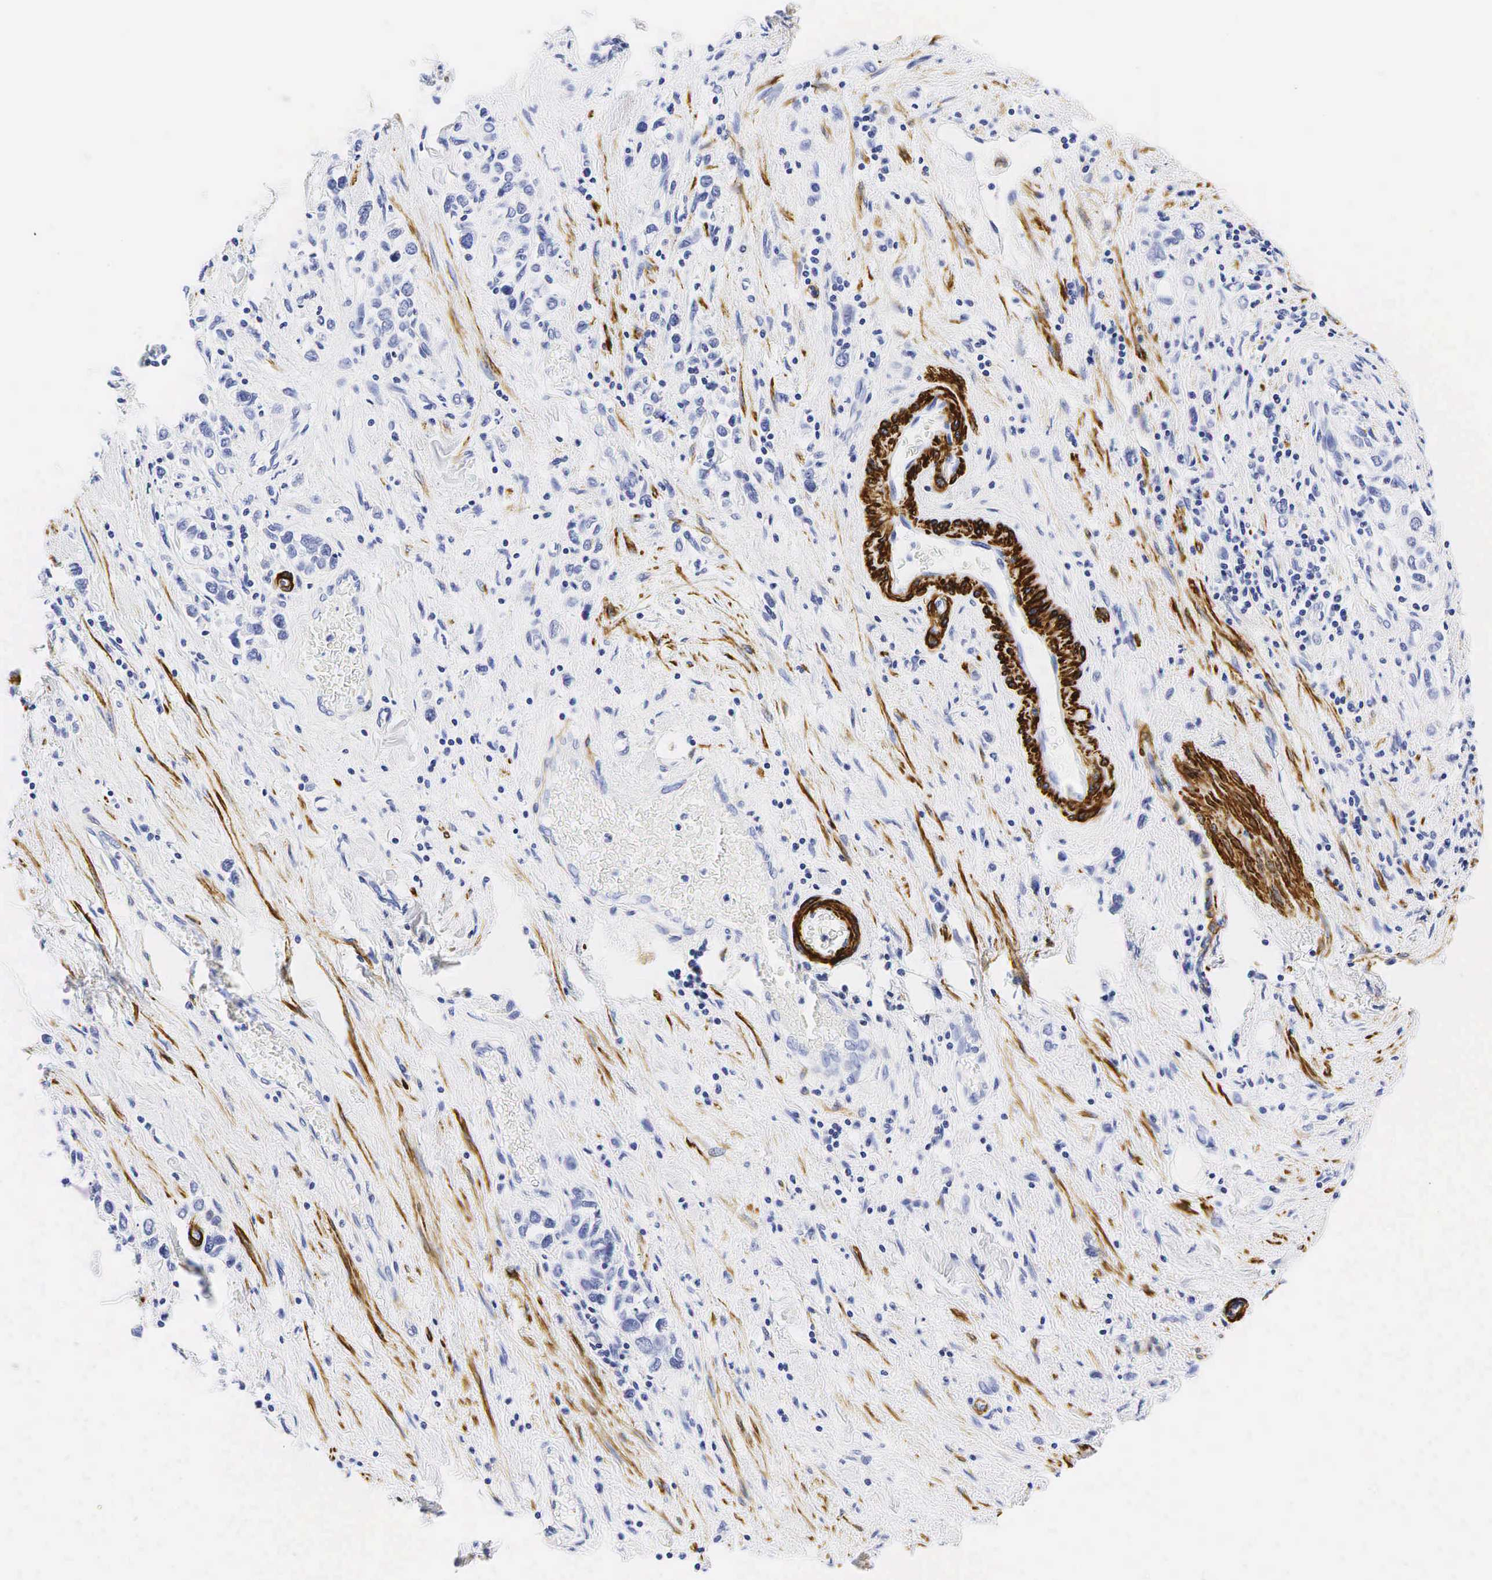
{"staining": {"intensity": "negative", "quantity": "none", "location": "none"}, "tissue": "stomach cancer", "cell_type": "Tumor cells", "image_type": "cancer", "snomed": [{"axis": "morphology", "description": "Adenocarcinoma, NOS"}, {"axis": "topography", "description": "Stomach, upper"}], "caption": "There is no significant positivity in tumor cells of stomach cancer (adenocarcinoma).", "gene": "CALD1", "patient": {"sex": "male", "age": 76}}